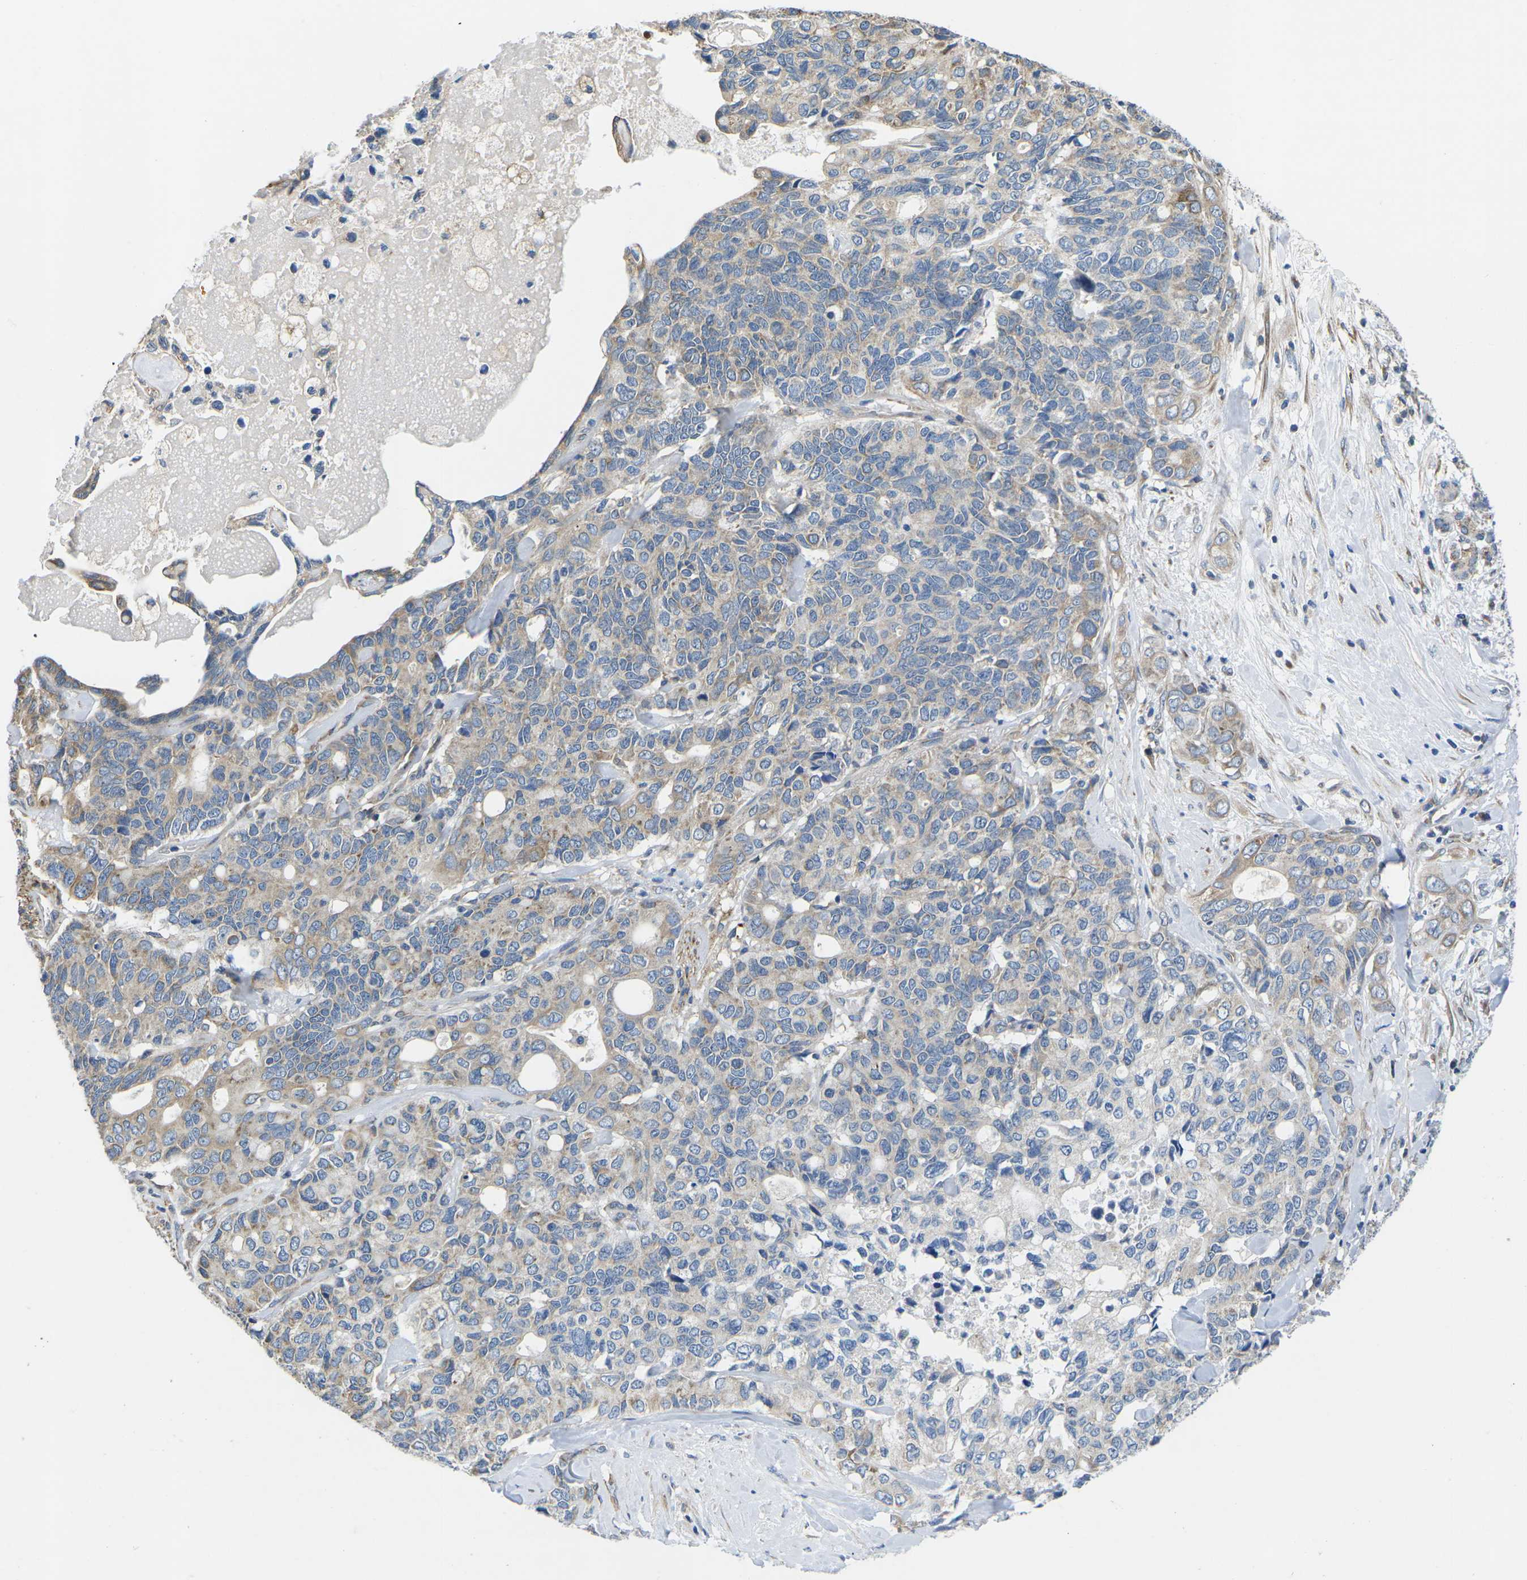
{"staining": {"intensity": "weak", "quantity": "25%-75%", "location": "cytoplasmic/membranous"}, "tissue": "pancreatic cancer", "cell_type": "Tumor cells", "image_type": "cancer", "snomed": [{"axis": "morphology", "description": "Adenocarcinoma, NOS"}, {"axis": "topography", "description": "Pancreas"}], "caption": "The micrograph reveals a brown stain indicating the presence of a protein in the cytoplasmic/membranous of tumor cells in pancreatic cancer (adenocarcinoma). The protein is shown in brown color, while the nuclei are stained blue.", "gene": "TMEFF2", "patient": {"sex": "female", "age": 56}}